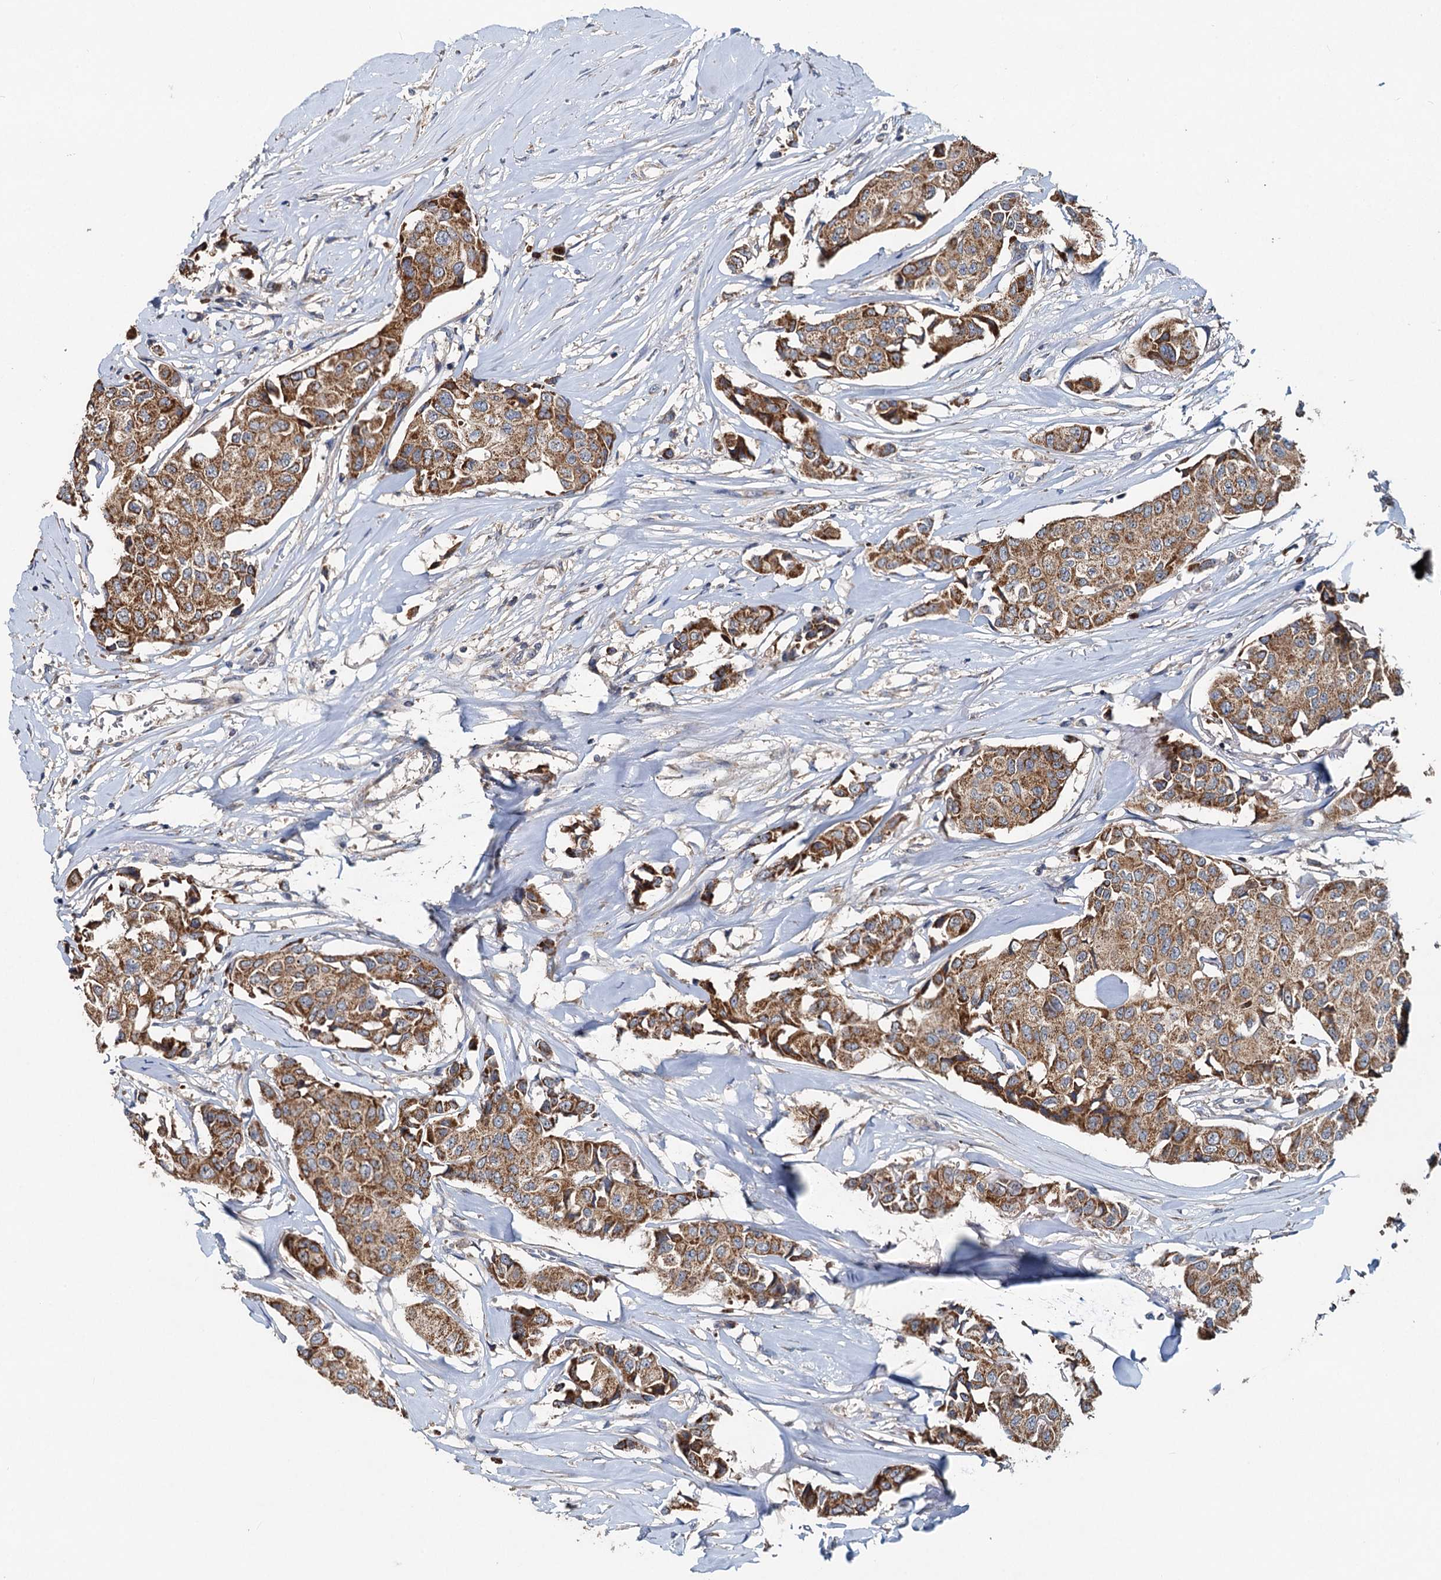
{"staining": {"intensity": "moderate", "quantity": ">75%", "location": "cytoplasmic/membranous"}, "tissue": "breast cancer", "cell_type": "Tumor cells", "image_type": "cancer", "snomed": [{"axis": "morphology", "description": "Duct carcinoma"}, {"axis": "topography", "description": "Breast"}], "caption": "A medium amount of moderate cytoplasmic/membranous staining is identified in approximately >75% of tumor cells in breast cancer (invasive ductal carcinoma) tissue.", "gene": "OTUB1", "patient": {"sex": "female", "age": 80}}